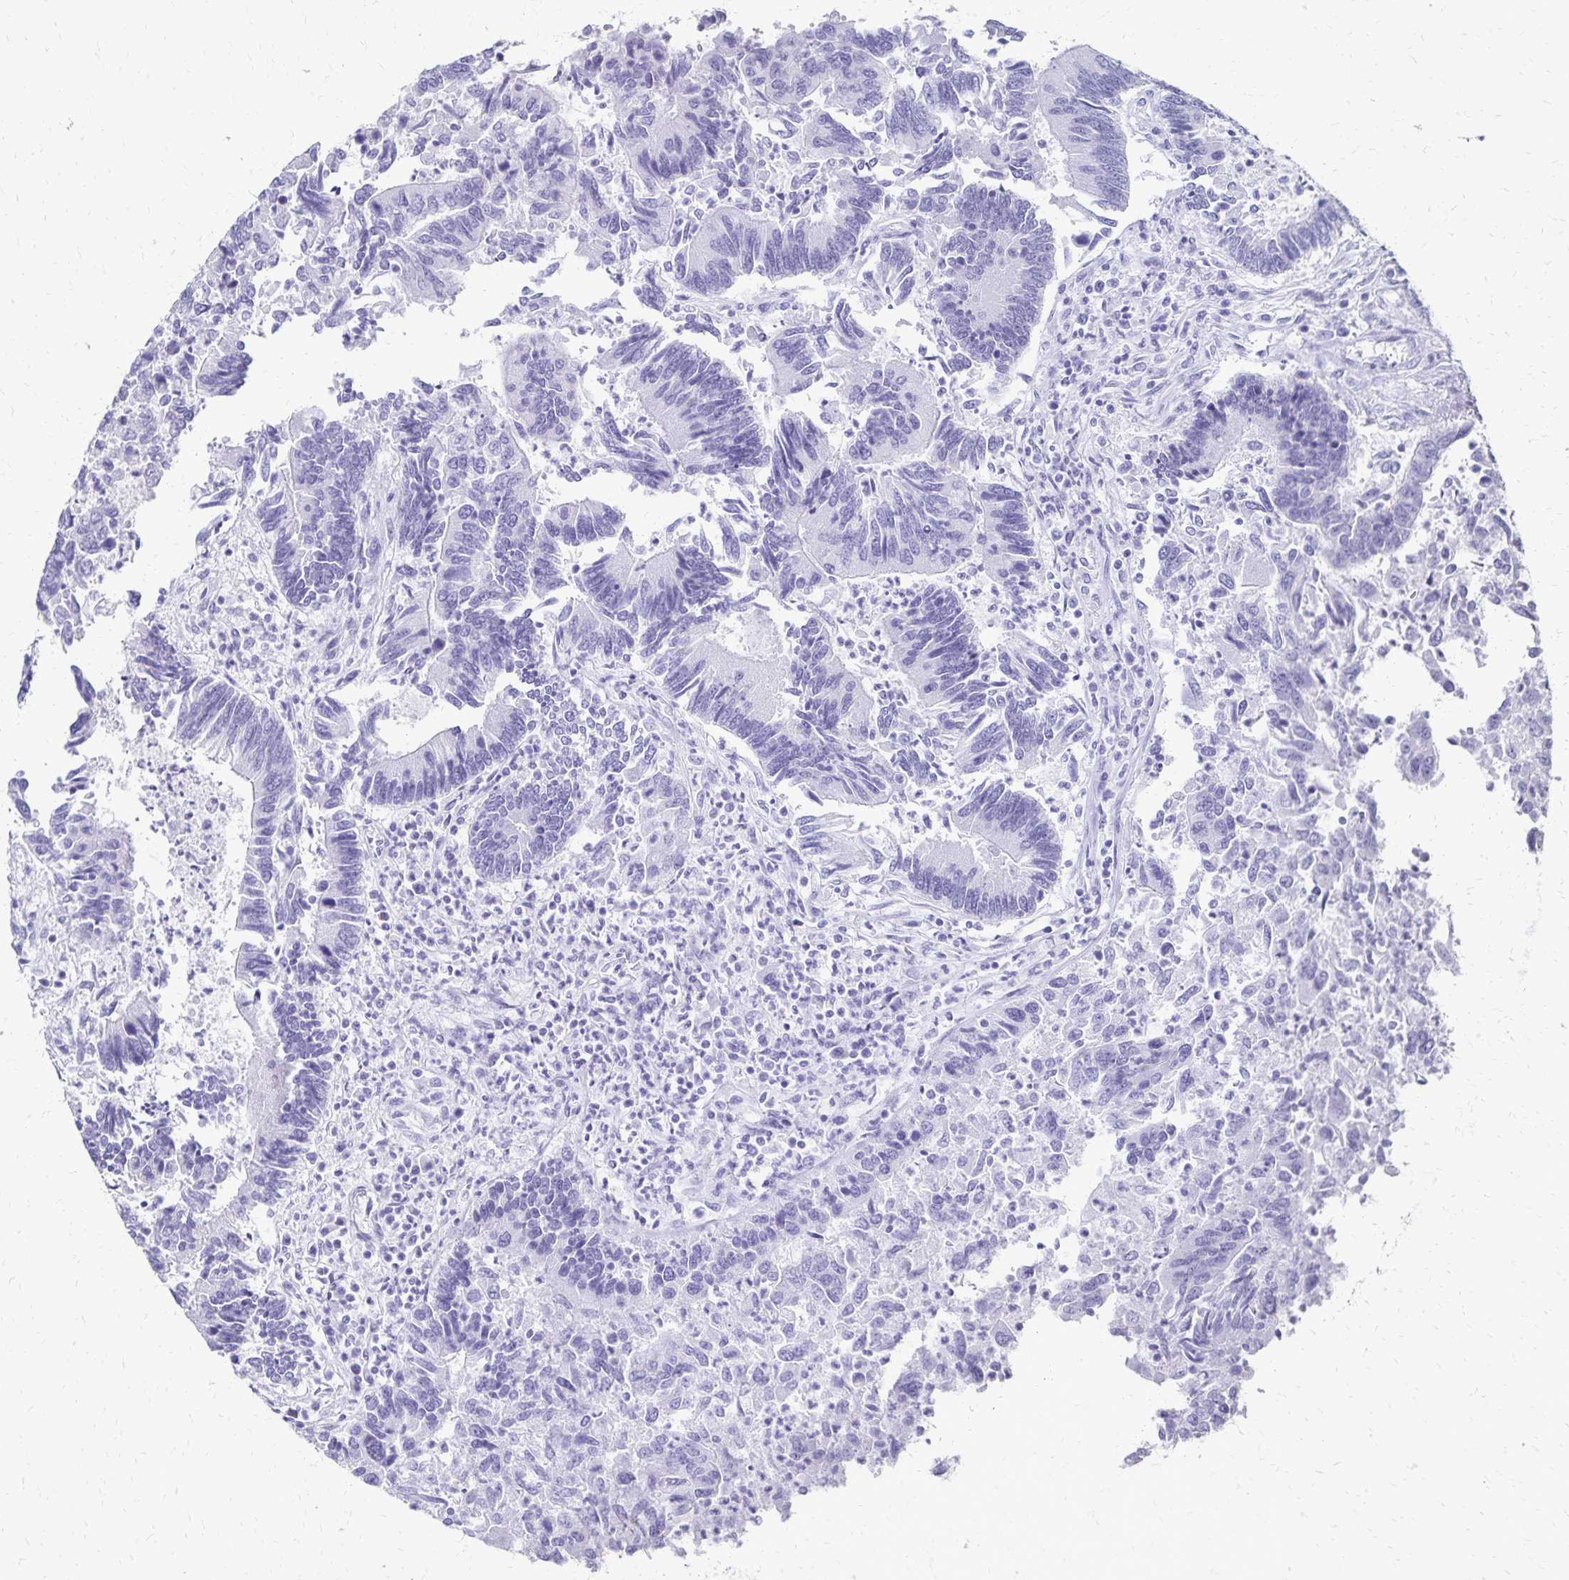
{"staining": {"intensity": "negative", "quantity": "none", "location": "none"}, "tissue": "colorectal cancer", "cell_type": "Tumor cells", "image_type": "cancer", "snomed": [{"axis": "morphology", "description": "Adenocarcinoma, NOS"}, {"axis": "topography", "description": "Colon"}], "caption": "DAB (3,3'-diaminobenzidine) immunohistochemical staining of human adenocarcinoma (colorectal) exhibits no significant staining in tumor cells.", "gene": "GIP", "patient": {"sex": "female", "age": 67}}